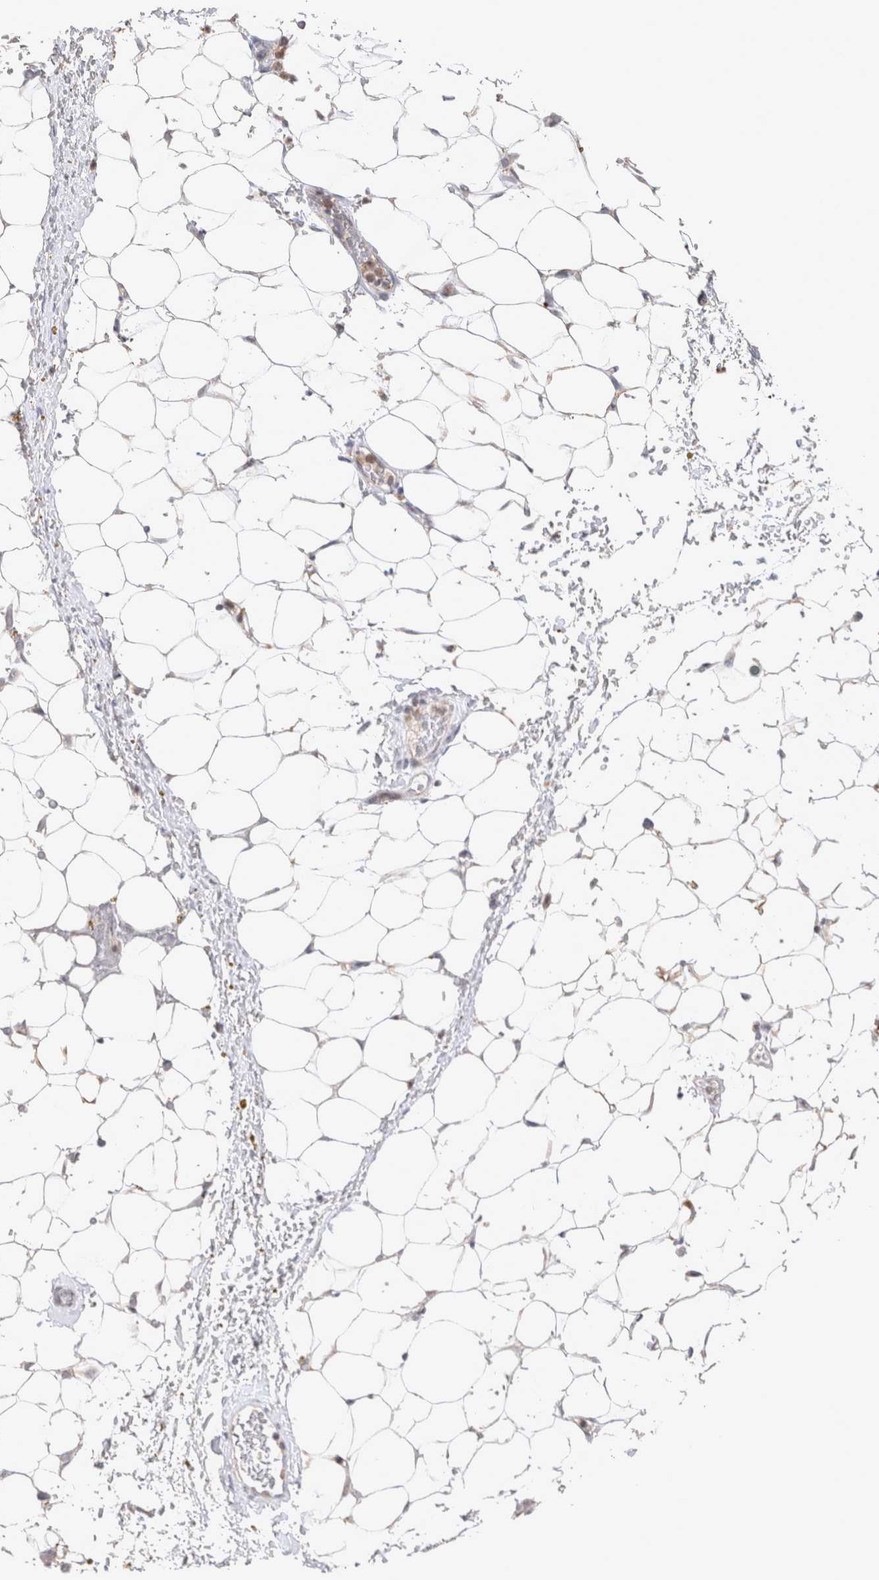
{"staining": {"intensity": "weak", "quantity": "25%-75%", "location": "cytoplasmic/membranous"}, "tissue": "adipose tissue", "cell_type": "Adipocytes", "image_type": "normal", "snomed": [{"axis": "morphology", "description": "Normal tissue, NOS"}, {"axis": "topography", "description": "Kidney"}, {"axis": "topography", "description": "Peripheral nerve tissue"}], "caption": "High-power microscopy captured an immunohistochemistry photomicrograph of unremarkable adipose tissue, revealing weak cytoplasmic/membranous positivity in about 25%-75% of adipocytes.", "gene": "MRPL37", "patient": {"sex": "male", "age": 7}}